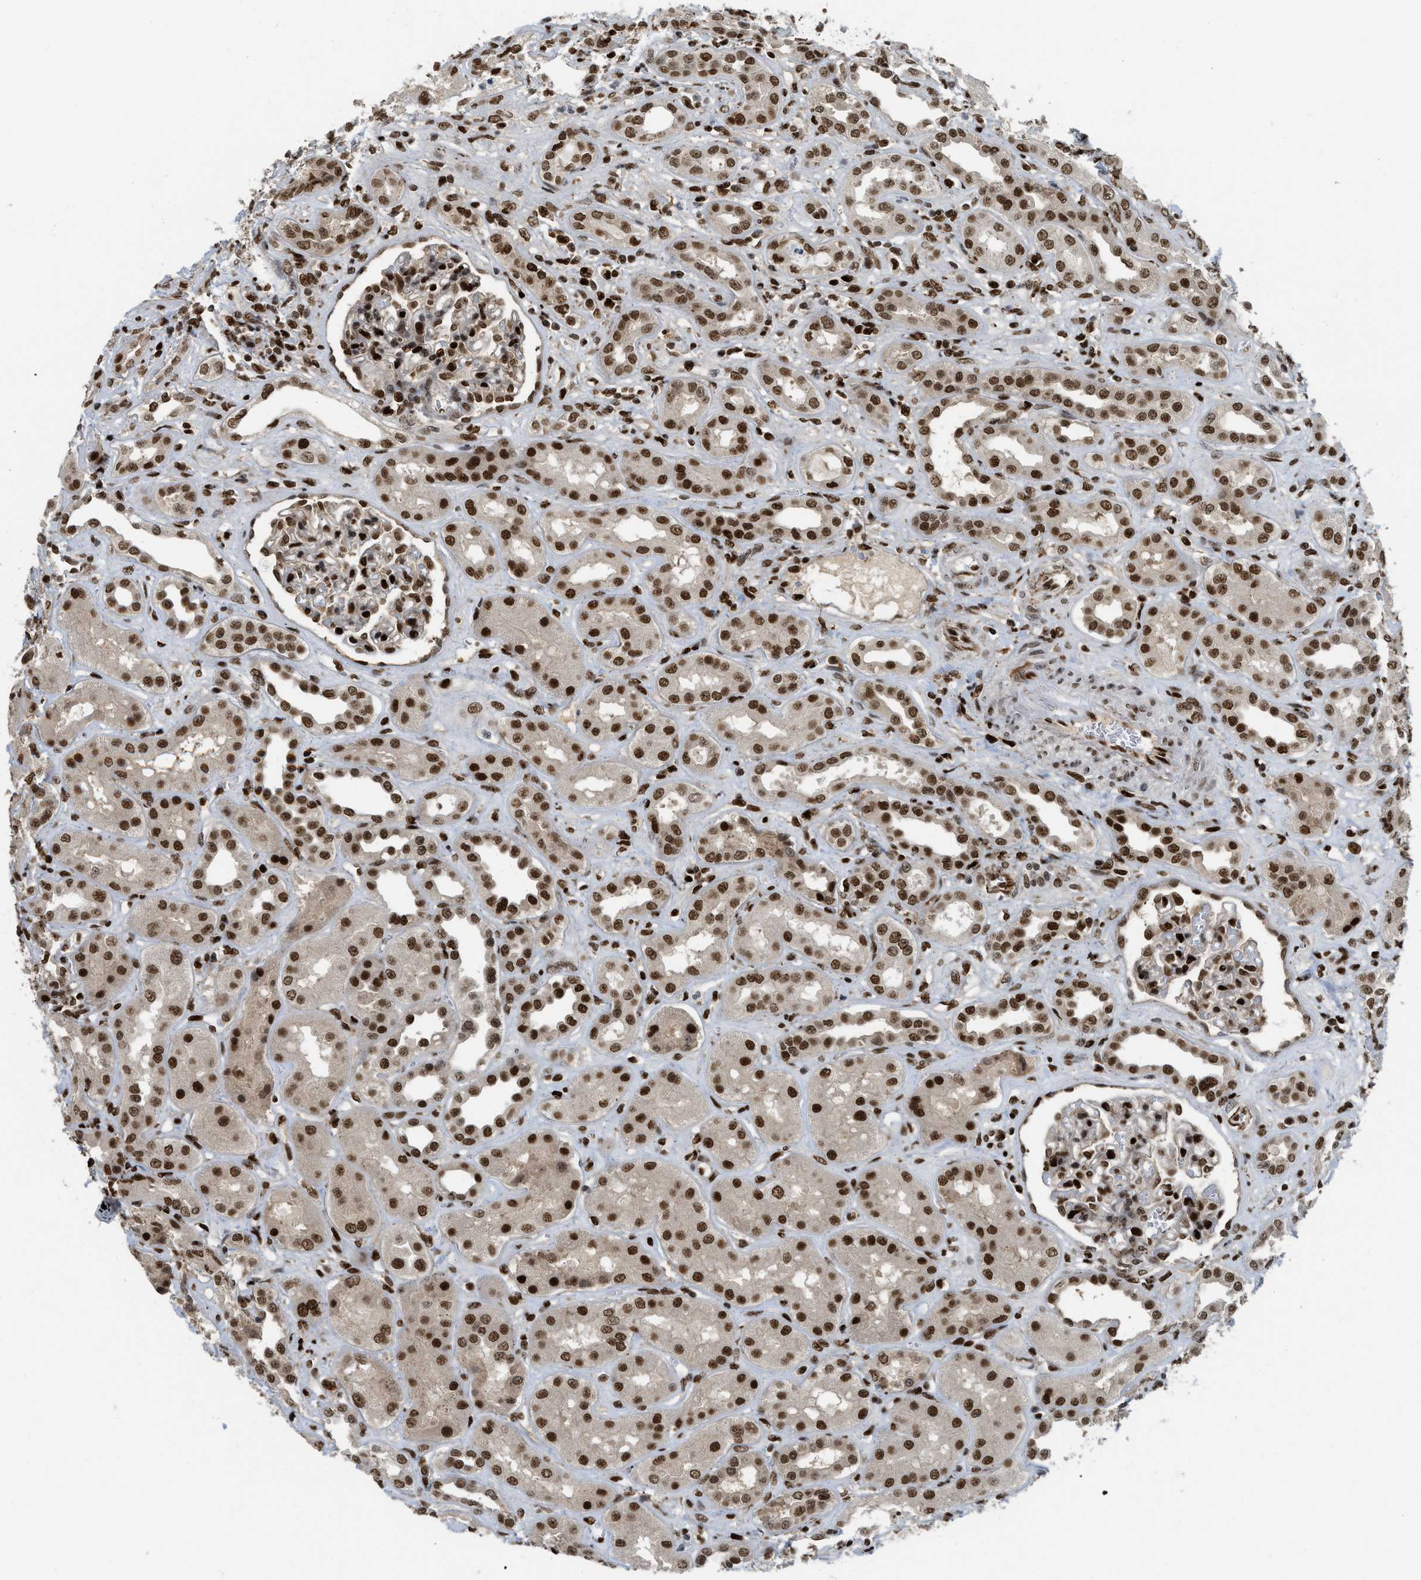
{"staining": {"intensity": "strong", "quantity": ">75%", "location": "nuclear"}, "tissue": "kidney", "cell_type": "Cells in glomeruli", "image_type": "normal", "snomed": [{"axis": "morphology", "description": "Normal tissue, NOS"}, {"axis": "topography", "description": "Kidney"}], "caption": "Unremarkable kidney was stained to show a protein in brown. There is high levels of strong nuclear positivity in approximately >75% of cells in glomeruli. The protein is stained brown, and the nuclei are stained in blue (DAB IHC with brightfield microscopy, high magnification).", "gene": "RFX5", "patient": {"sex": "male", "age": 59}}